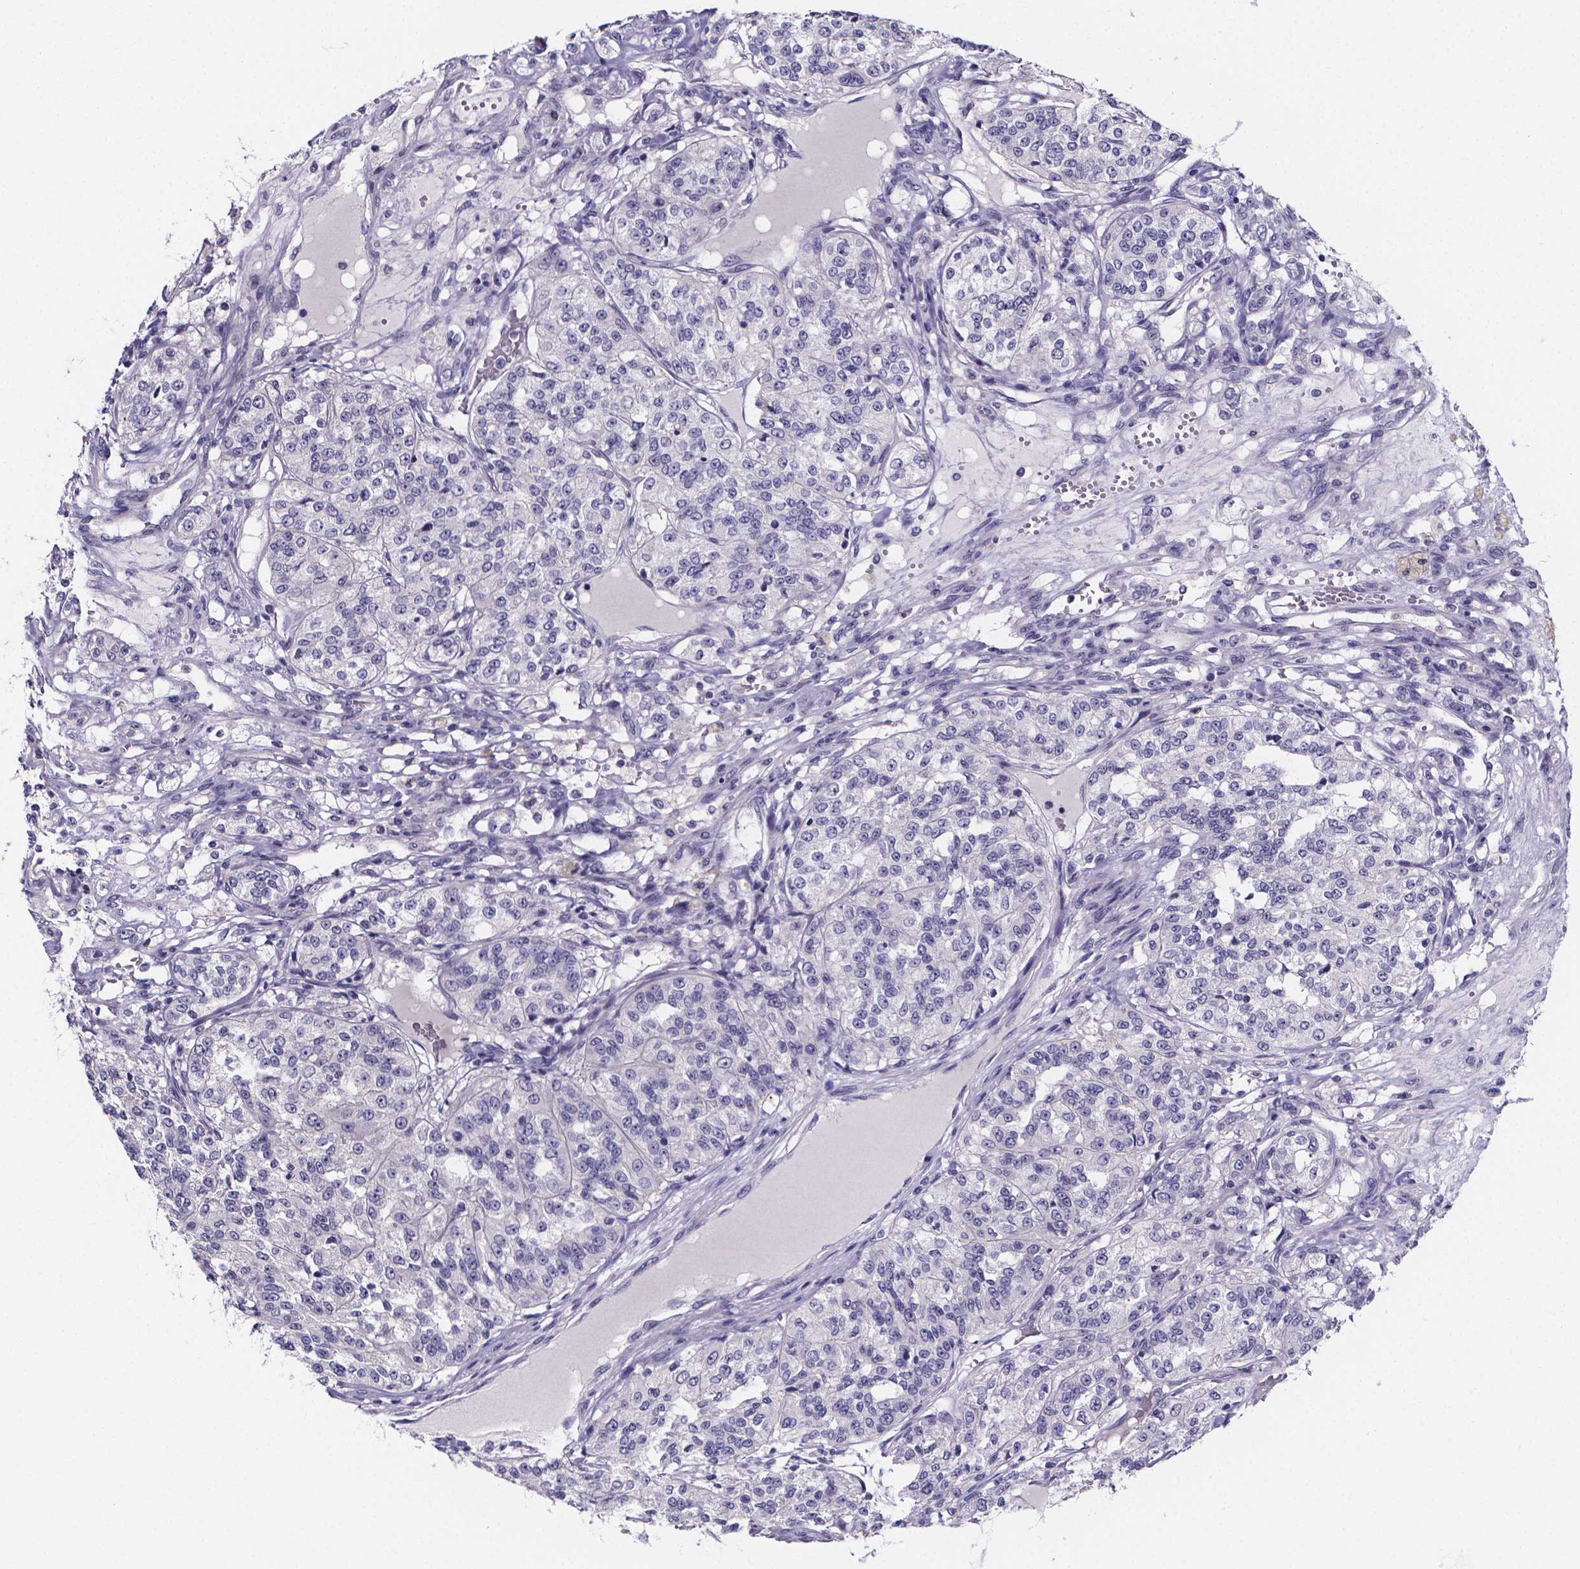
{"staining": {"intensity": "negative", "quantity": "none", "location": "none"}, "tissue": "renal cancer", "cell_type": "Tumor cells", "image_type": "cancer", "snomed": [{"axis": "morphology", "description": "Adenocarcinoma, NOS"}, {"axis": "topography", "description": "Kidney"}], "caption": "Tumor cells show no significant protein expression in renal cancer.", "gene": "IZUMO1", "patient": {"sex": "female", "age": 63}}